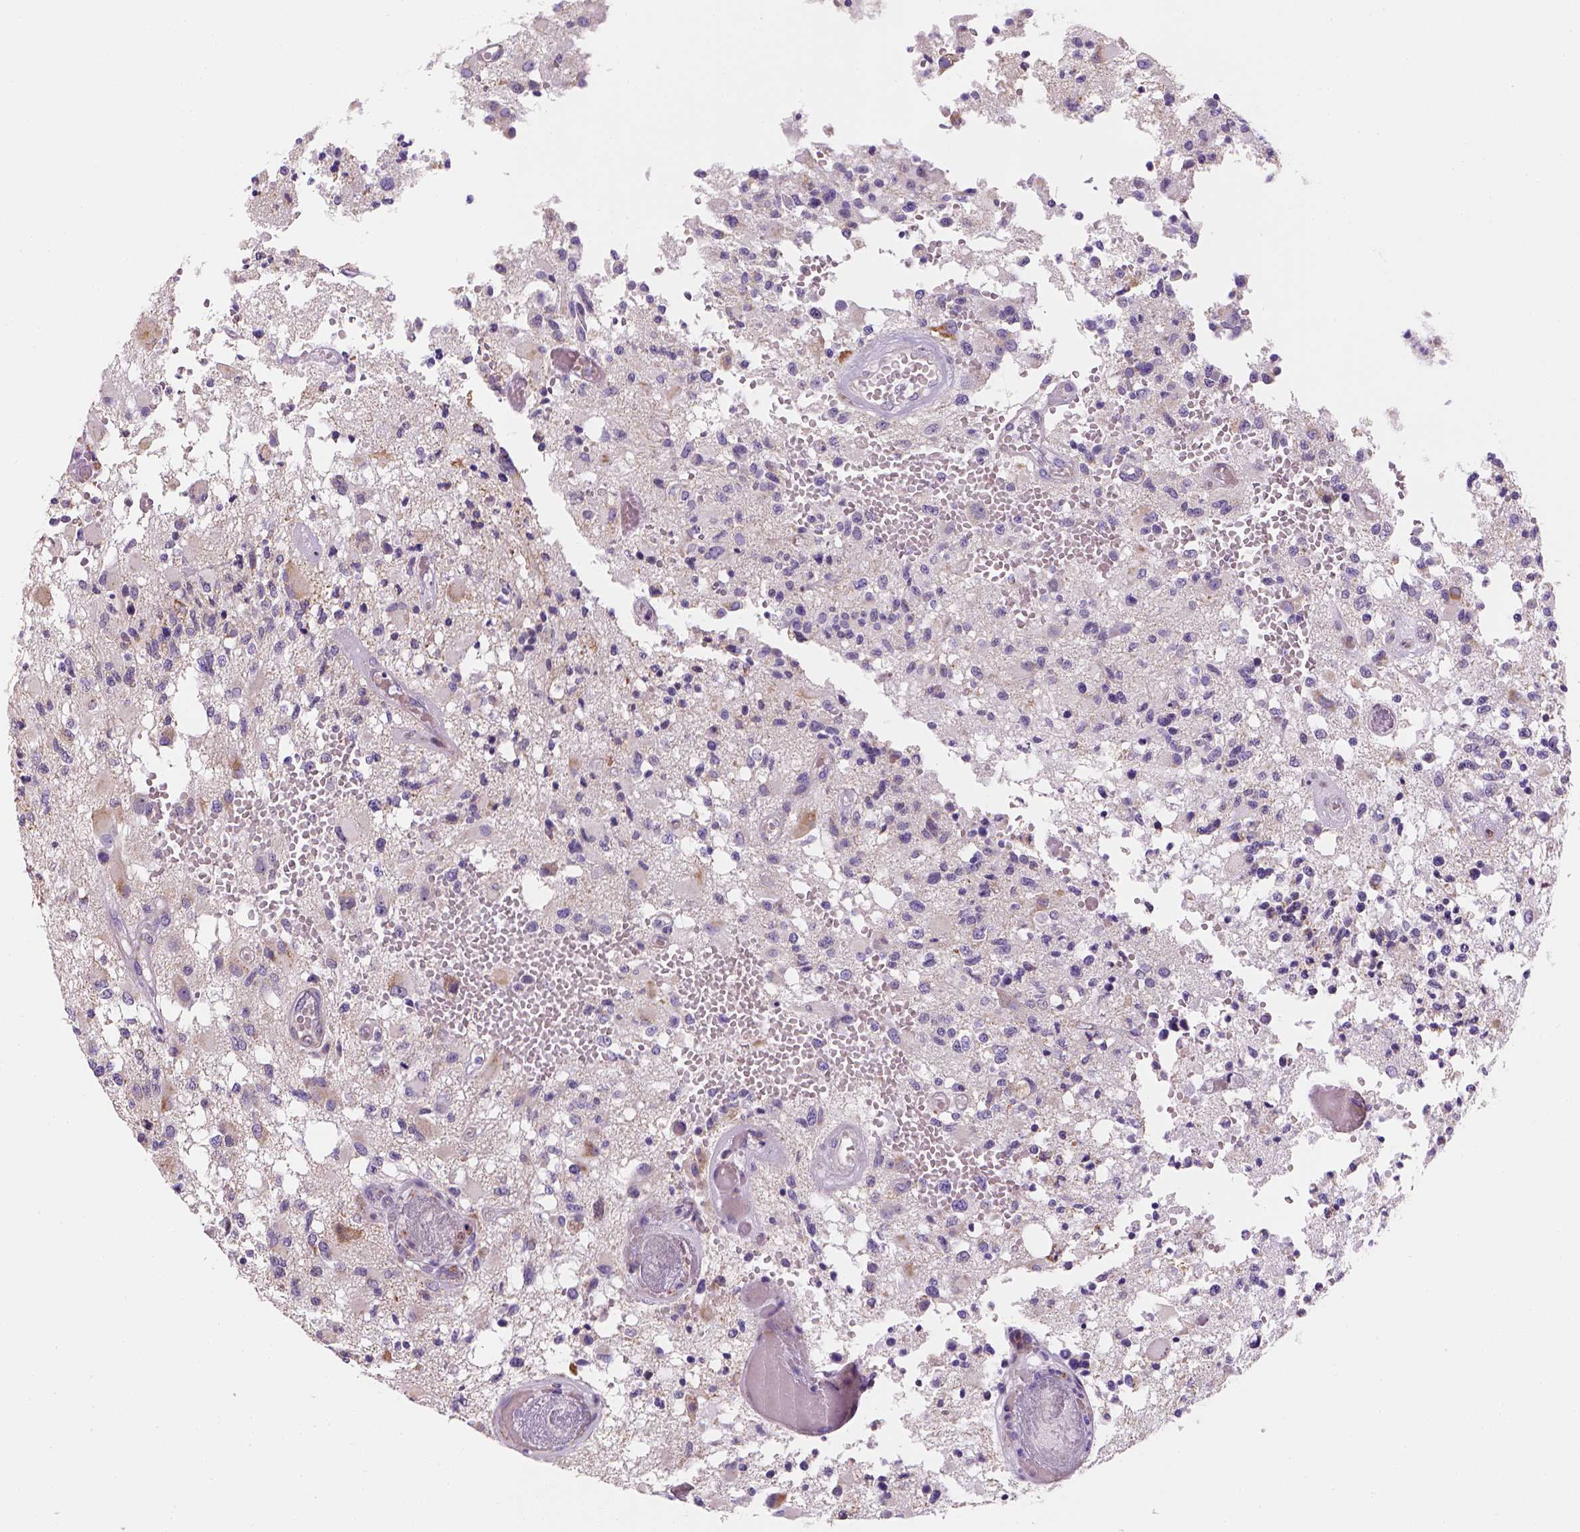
{"staining": {"intensity": "negative", "quantity": "none", "location": "none"}, "tissue": "glioma", "cell_type": "Tumor cells", "image_type": "cancer", "snomed": [{"axis": "morphology", "description": "Glioma, malignant, High grade"}, {"axis": "topography", "description": "Brain"}], "caption": "The IHC image has no significant expression in tumor cells of glioma tissue.", "gene": "CES2", "patient": {"sex": "female", "age": 63}}